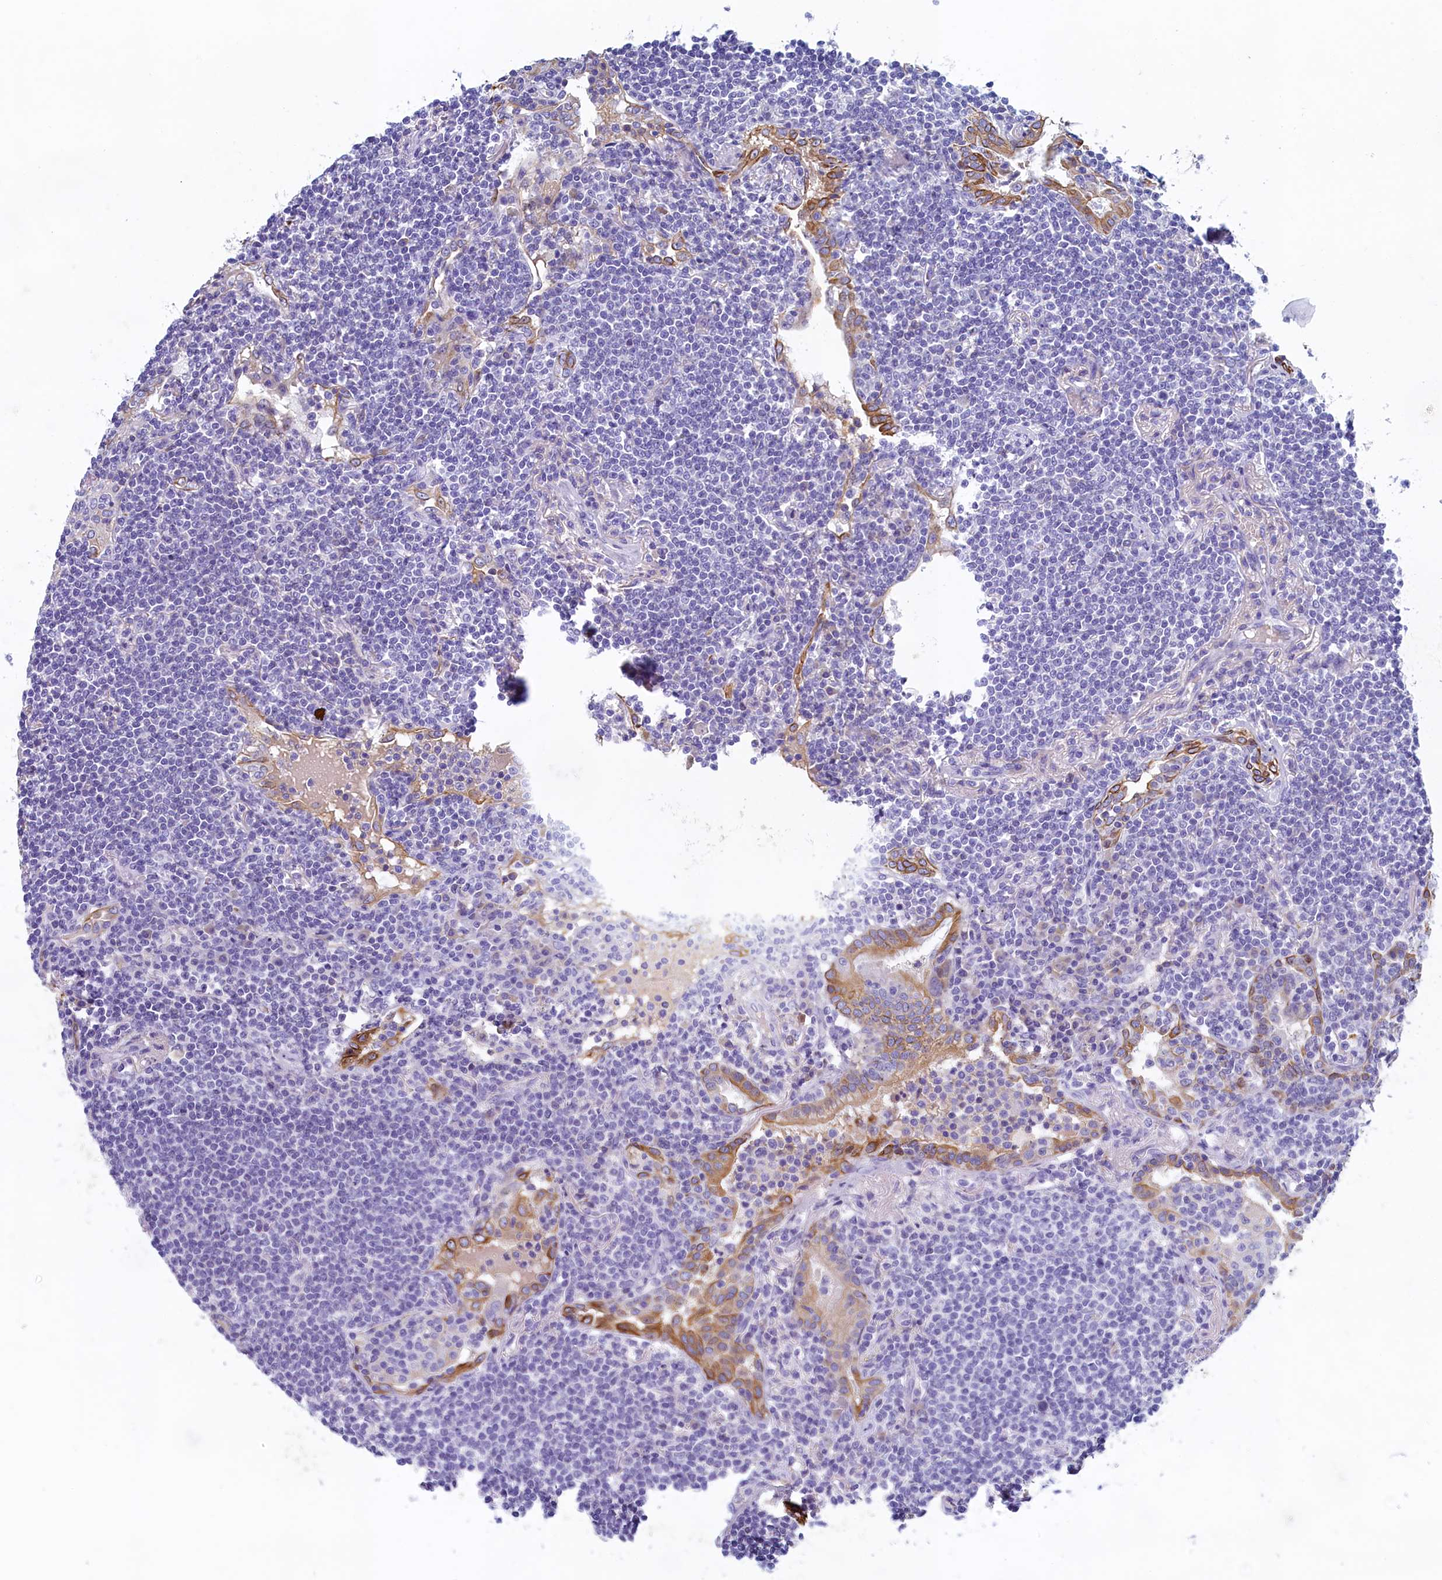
{"staining": {"intensity": "negative", "quantity": "none", "location": "none"}, "tissue": "lymphoma", "cell_type": "Tumor cells", "image_type": "cancer", "snomed": [{"axis": "morphology", "description": "Malignant lymphoma, non-Hodgkin's type, Low grade"}, {"axis": "topography", "description": "Lung"}], "caption": "Lymphoma was stained to show a protein in brown. There is no significant staining in tumor cells. Nuclei are stained in blue.", "gene": "GUCA1C", "patient": {"sex": "female", "age": 71}}